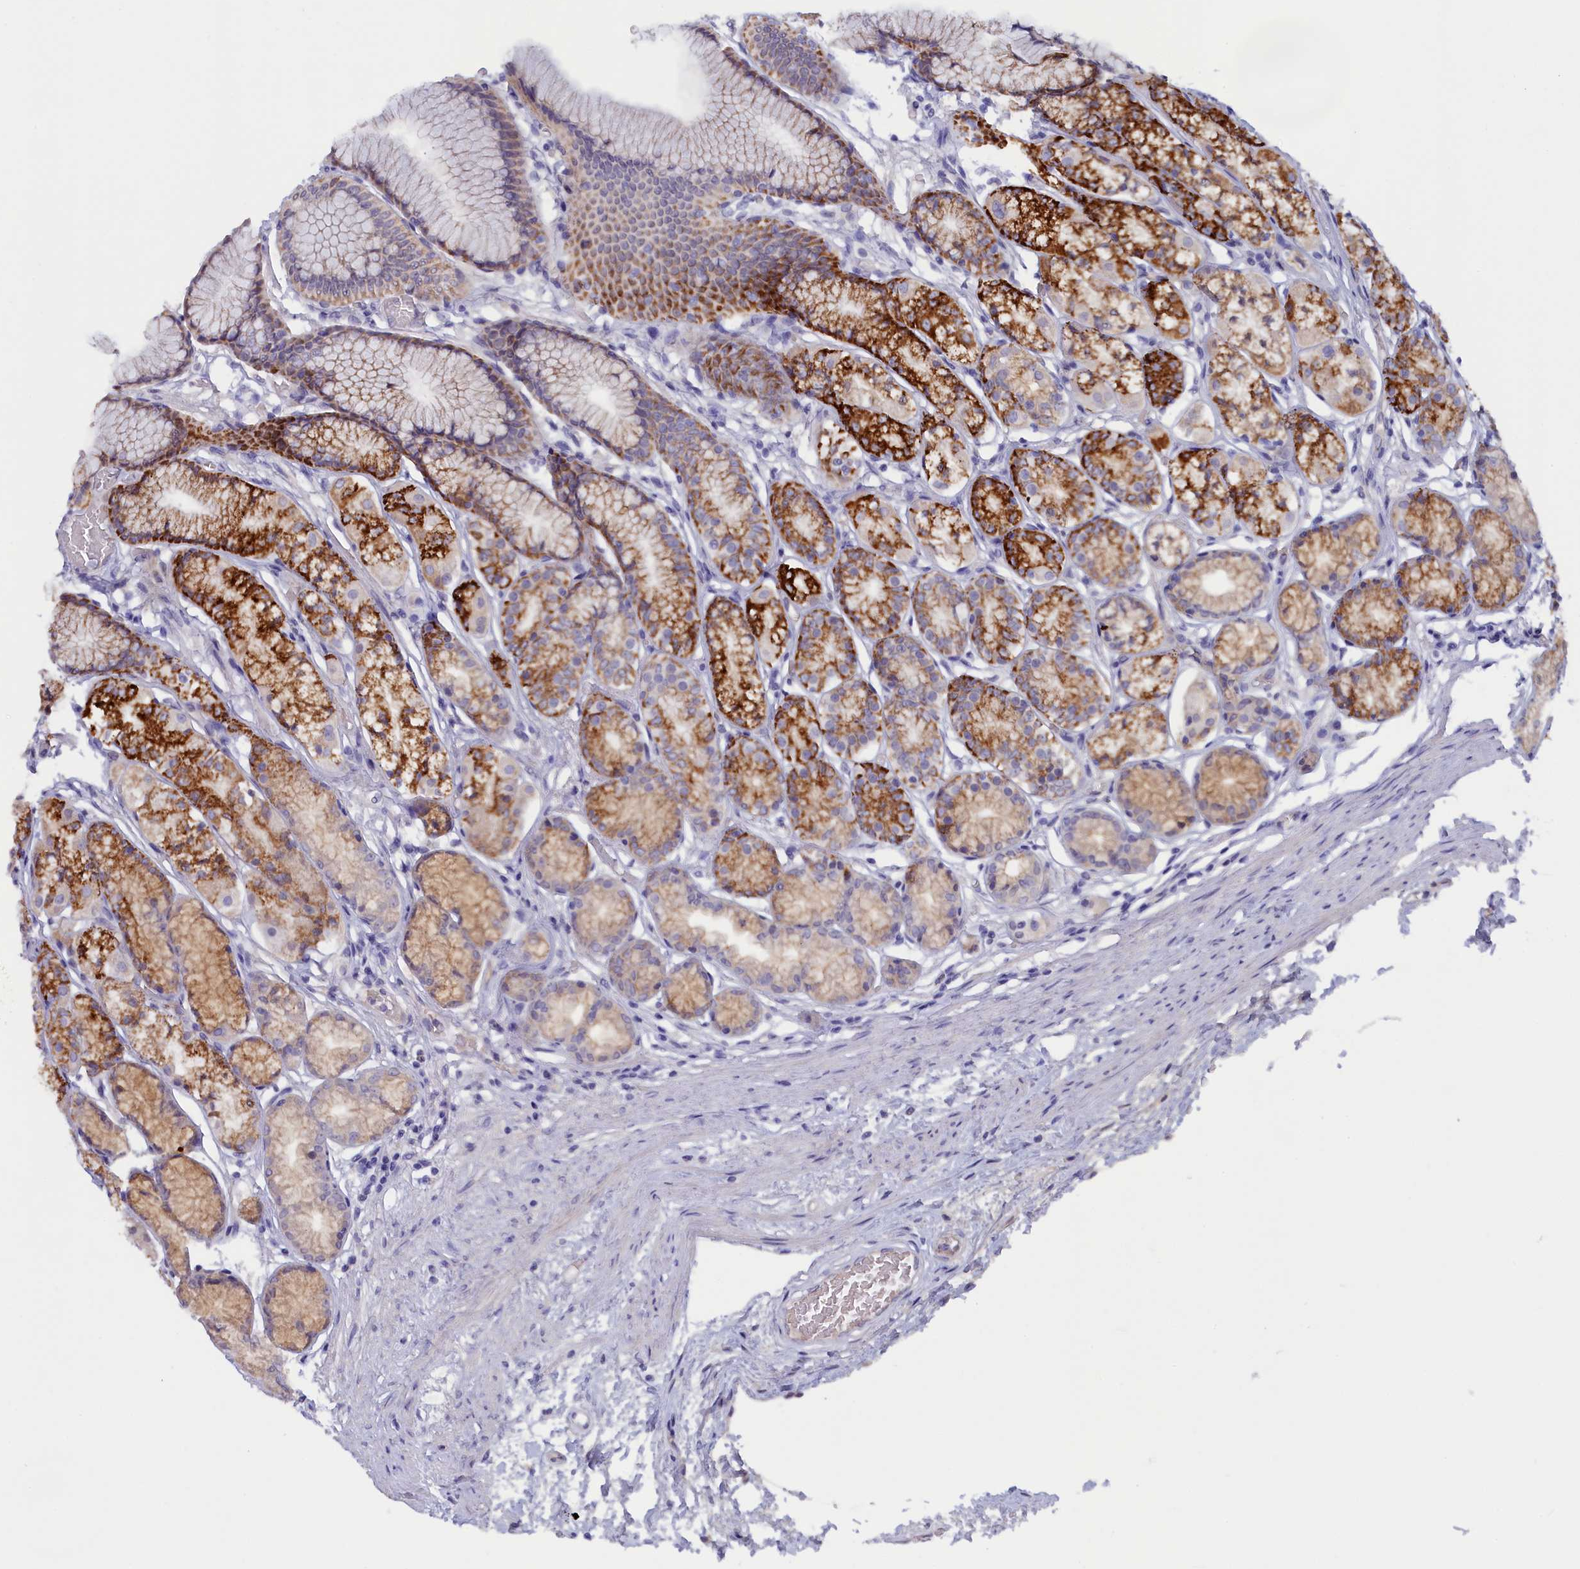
{"staining": {"intensity": "strong", "quantity": "25%-75%", "location": "cytoplasmic/membranous"}, "tissue": "stomach", "cell_type": "Glandular cells", "image_type": "normal", "snomed": [{"axis": "morphology", "description": "Normal tissue, NOS"}, {"axis": "morphology", "description": "Adenocarcinoma, NOS"}, {"axis": "morphology", "description": "Adenocarcinoma, High grade"}, {"axis": "topography", "description": "Stomach, upper"}, {"axis": "topography", "description": "Stomach"}], "caption": "IHC image of benign stomach: human stomach stained using IHC exhibits high levels of strong protein expression localized specifically in the cytoplasmic/membranous of glandular cells, appearing as a cytoplasmic/membranous brown color.", "gene": "ZSWIM4", "patient": {"sex": "female", "age": 65}}